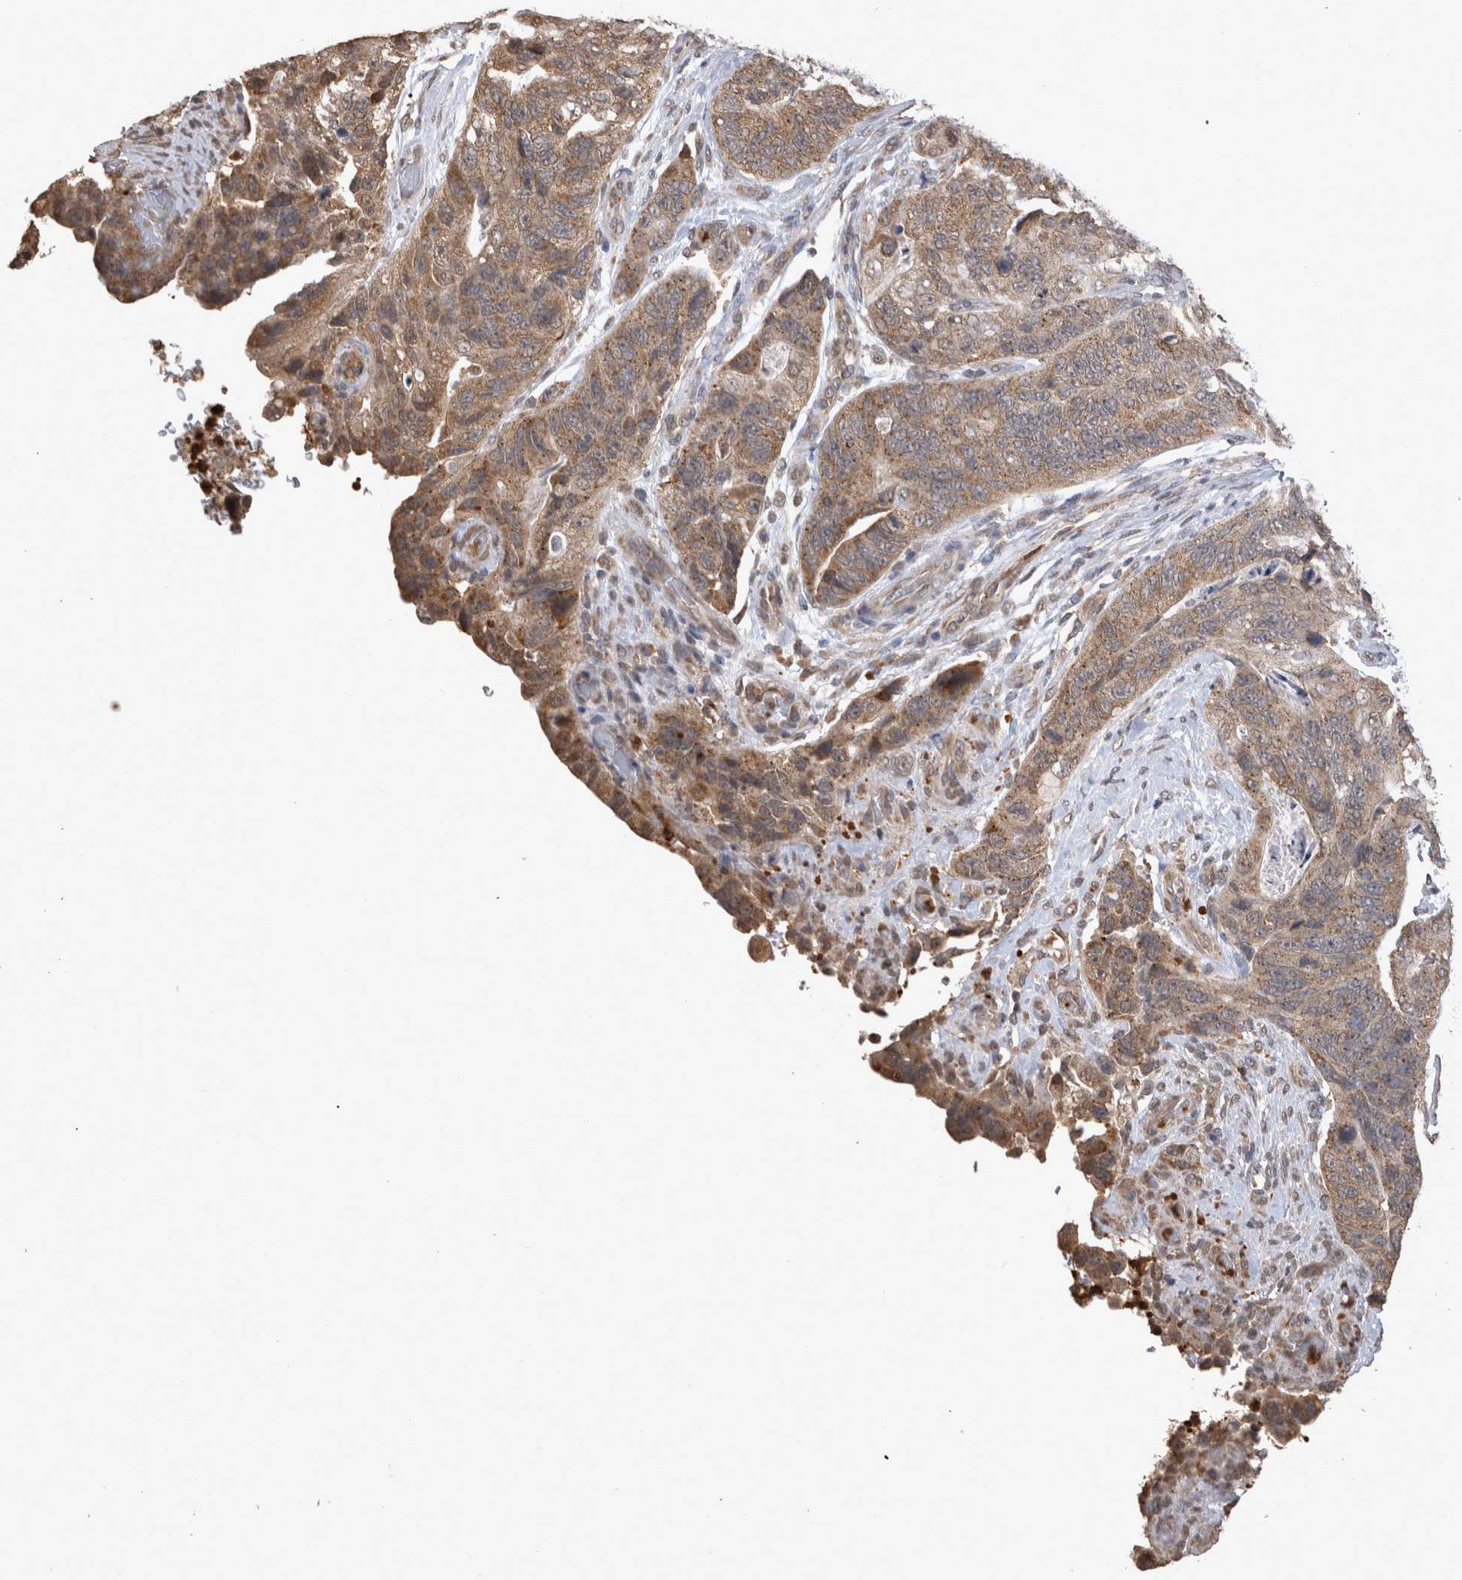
{"staining": {"intensity": "weak", "quantity": ">75%", "location": "cytoplasmic/membranous"}, "tissue": "stomach cancer", "cell_type": "Tumor cells", "image_type": "cancer", "snomed": [{"axis": "morphology", "description": "Adenocarcinoma, NOS"}, {"axis": "topography", "description": "Stomach"}], "caption": "Protein expression analysis of stomach adenocarcinoma demonstrates weak cytoplasmic/membranous positivity in approximately >75% of tumor cells.", "gene": "PAK4", "patient": {"sex": "female", "age": 89}}